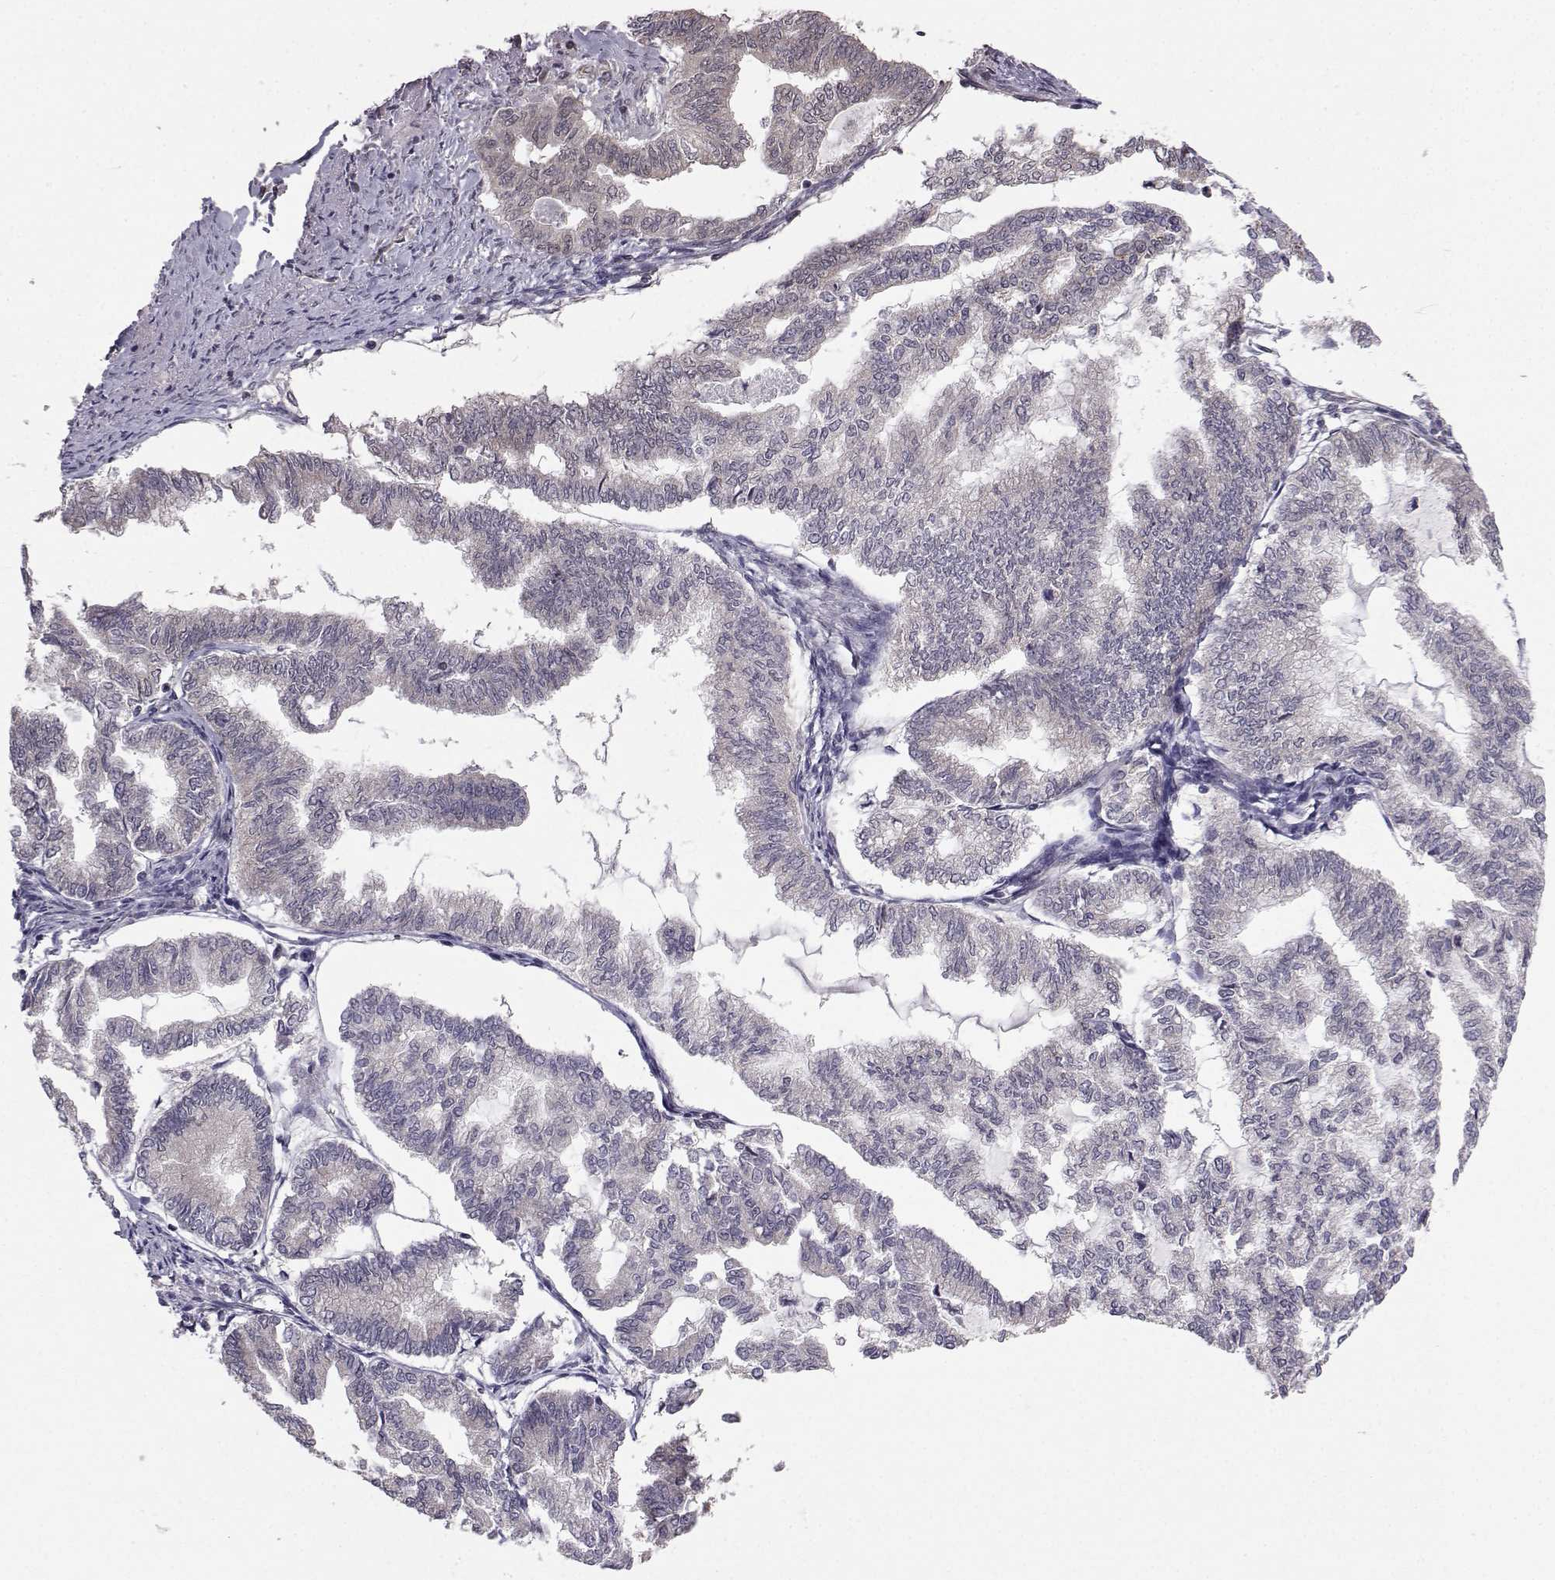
{"staining": {"intensity": "negative", "quantity": "none", "location": "none"}, "tissue": "endometrial cancer", "cell_type": "Tumor cells", "image_type": "cancer", "snomed": [{"axis": "morphology", "description": "Adenocarcinoma, NOS"}, {"axis": "topography", "description": "Endometrium"}], "caption": "This is an immunohistochemistry (IHC) histopathology image of endometrial adenocarcinoma. There is no expression in tumor cells.", "gene": "PKN2", "patient": {"sex": "female", "age": 79}}